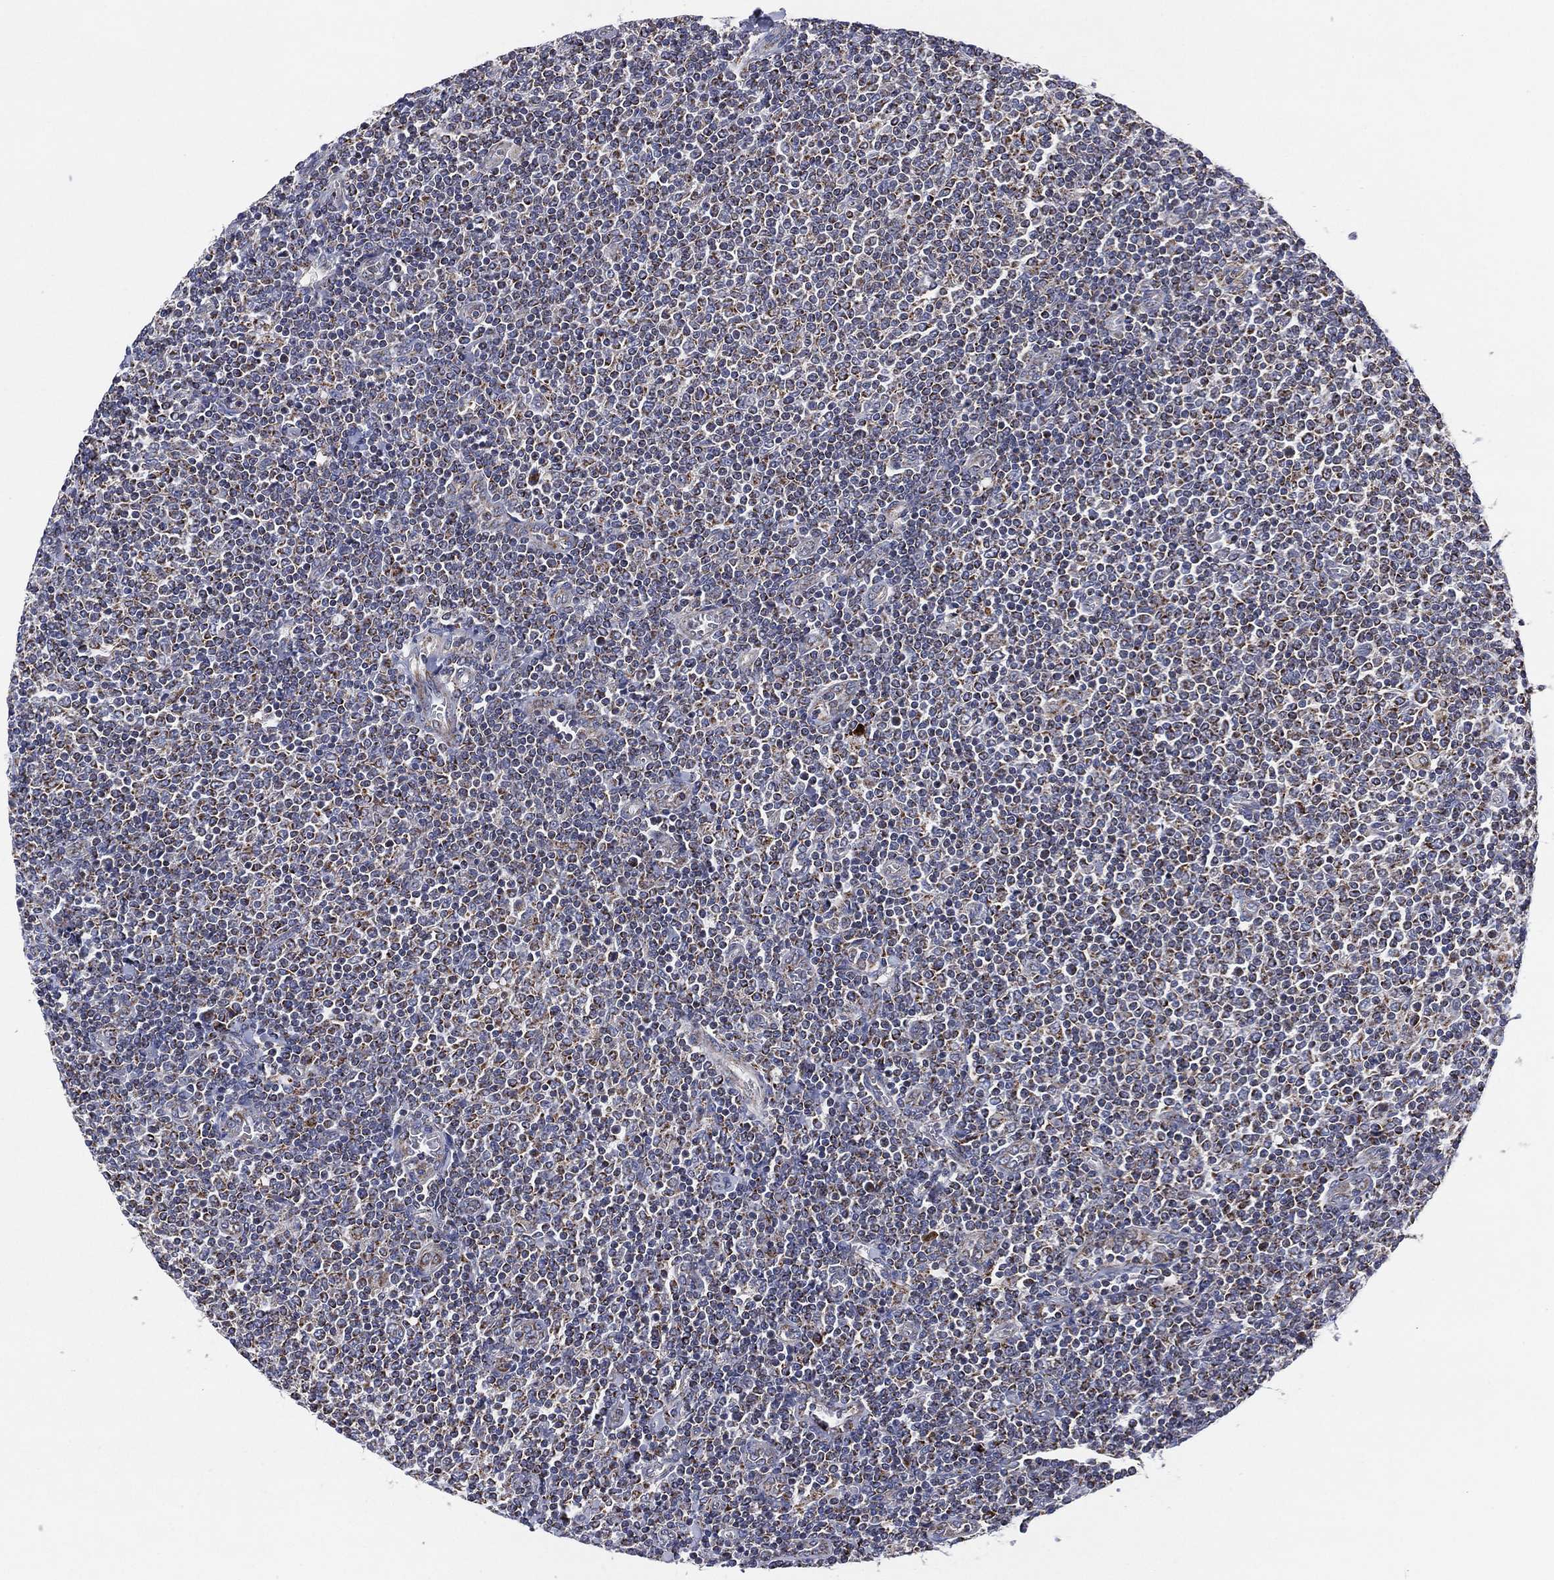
{"staining": {"intensity": "negative", "quantity": "none", "location": "none"}, "tissue": "lymphoma", "cell_type": "Tumor cells", "image_type": "cancer", "snomed": [{"axis": "morphology", "description": "Malignant lymphoma, non-Hodgkin's type, Low grade"}, {"axis": "topography", "description": "Lymph node"}], "caption": "DAB immunohistochemical staining of human low-grade malignant lymphoma, non-Hodgkin's type reveals no significant positivity in tumor cells.", "gene": "PPP2R5A", "patient": {"sex": "male", "age": 52}}